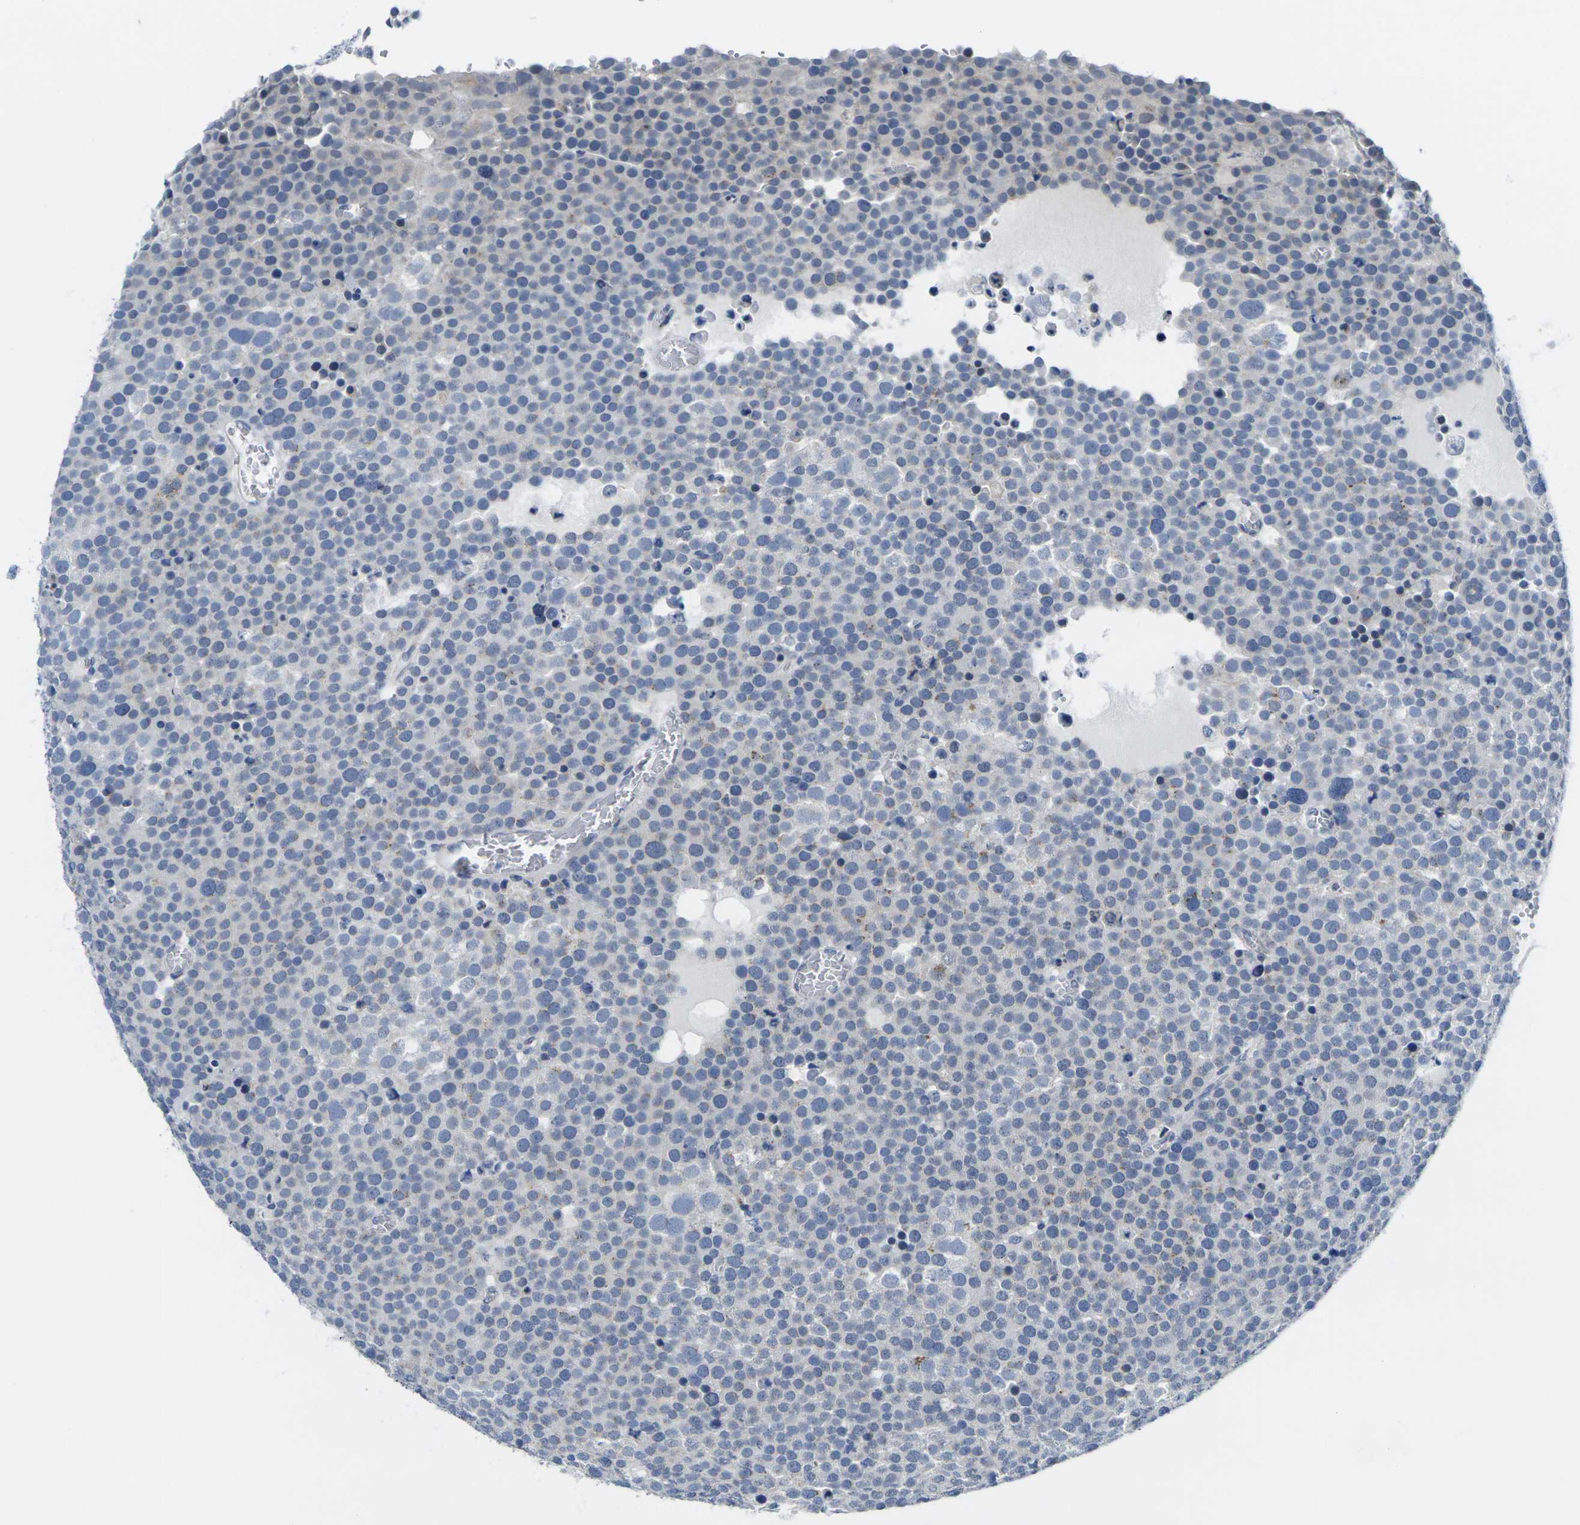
{"staining": {"intensity": "negative", "quantity": "none", "location": "none"}, "tissue": "testis cancer", "cell_type": "Tumor cells", "image_type": "cancer", "snomed": [{"axis": "morphology", "description": "Seminoma, NOS"}, {"axis": "topography", "description": "Testis"}], "caption": "DAB immunohistochemical staining of human testis seminoma displays no significant expression in tumor cells.", "gene": "CRK", "patient": {"sex": "male", "age": 71}}